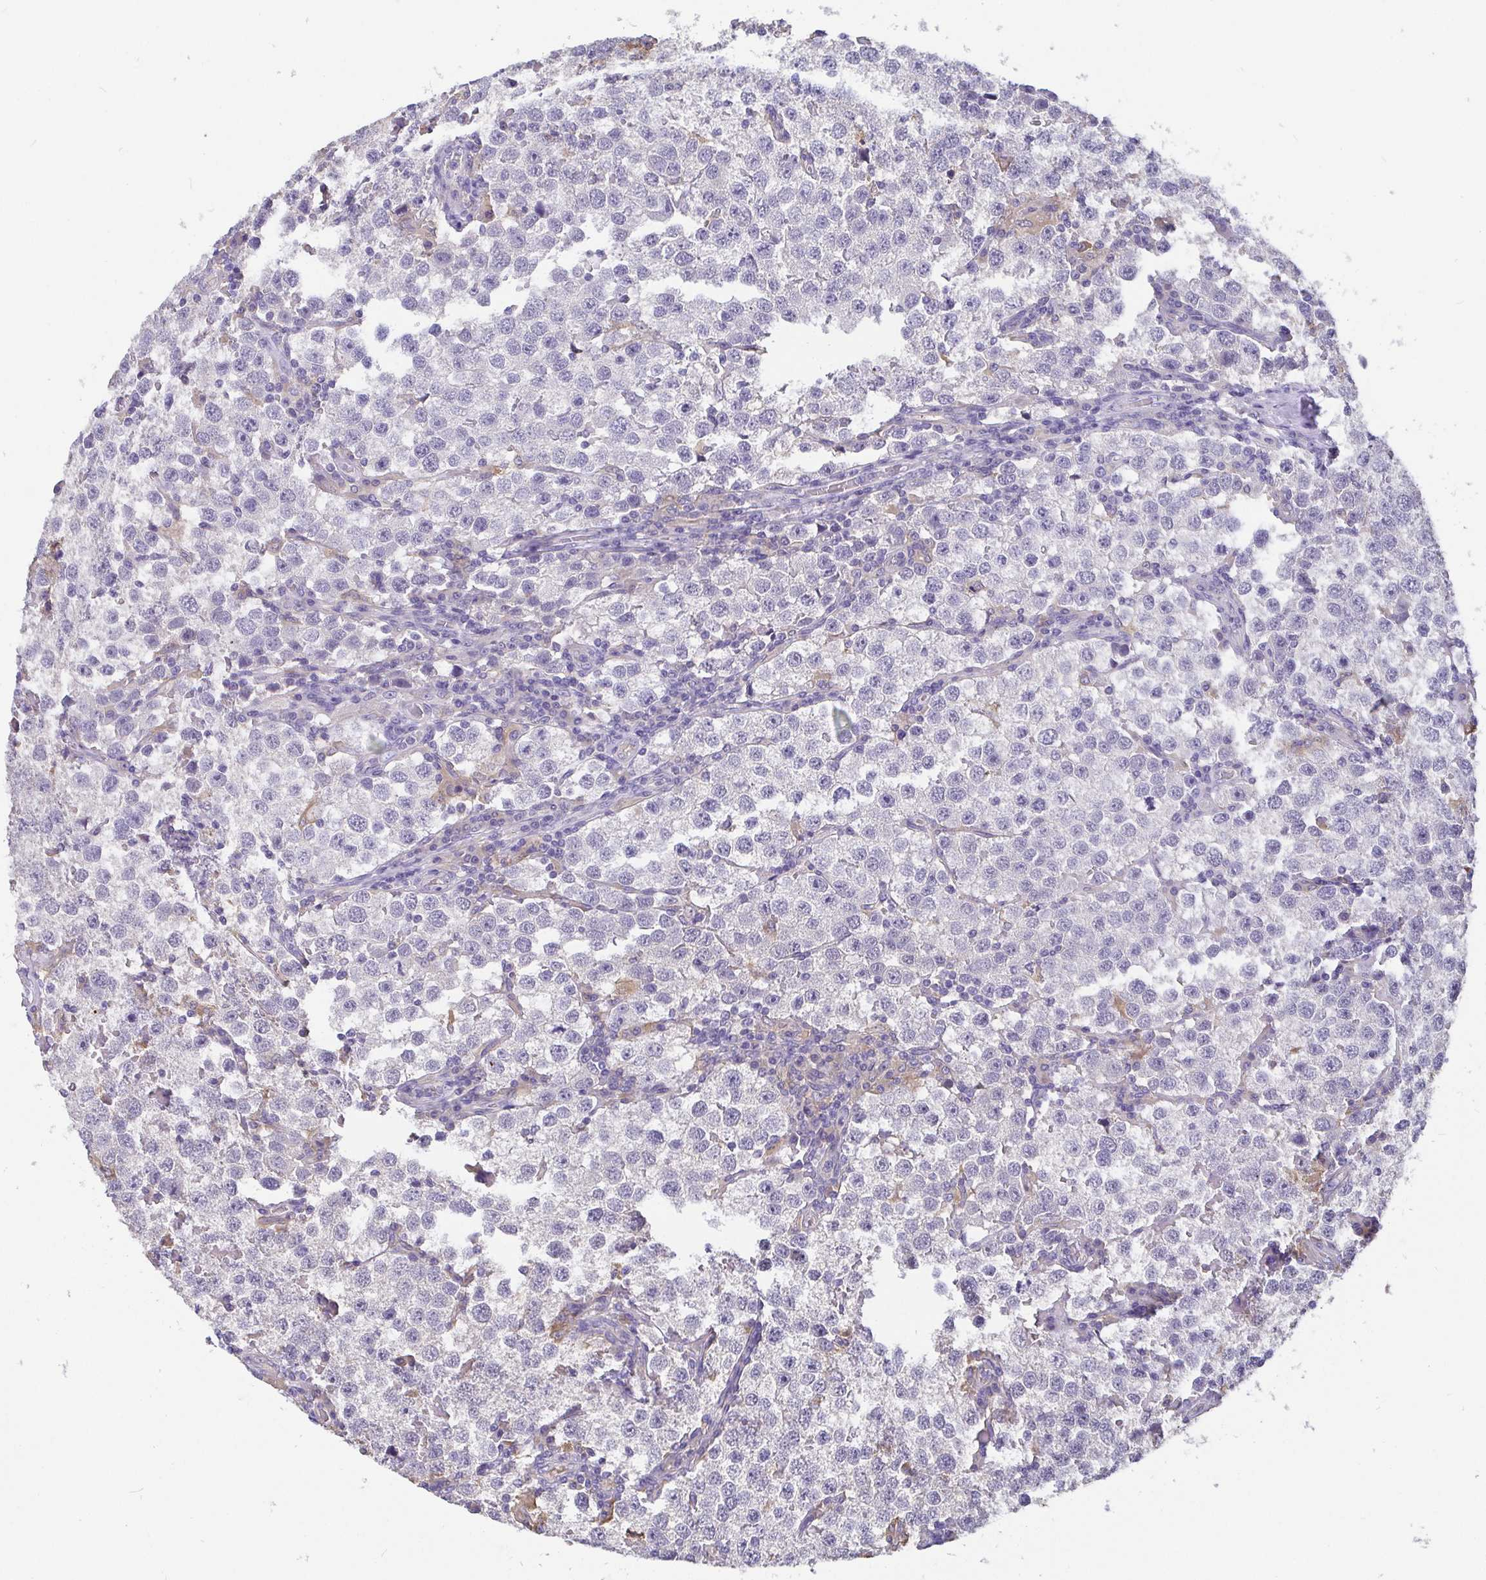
{"staining": {"intensity": "negative", "quantity": "none", "location": "none"}, "tissue": "testis cancer", "cell_type": "Tumor cells", "image_type": "cancer", "snomed": [{"axis": "morphology", "description": "Seminoma, NOS"}, {"axis": "topography", "description": "Testis"}], "caption": "Testis seminoma stained for a protein using IHC reveals no positivity tumor cells.", "gene": "ADAMTS6", "patient": {"sex": "male", "age": 37}}